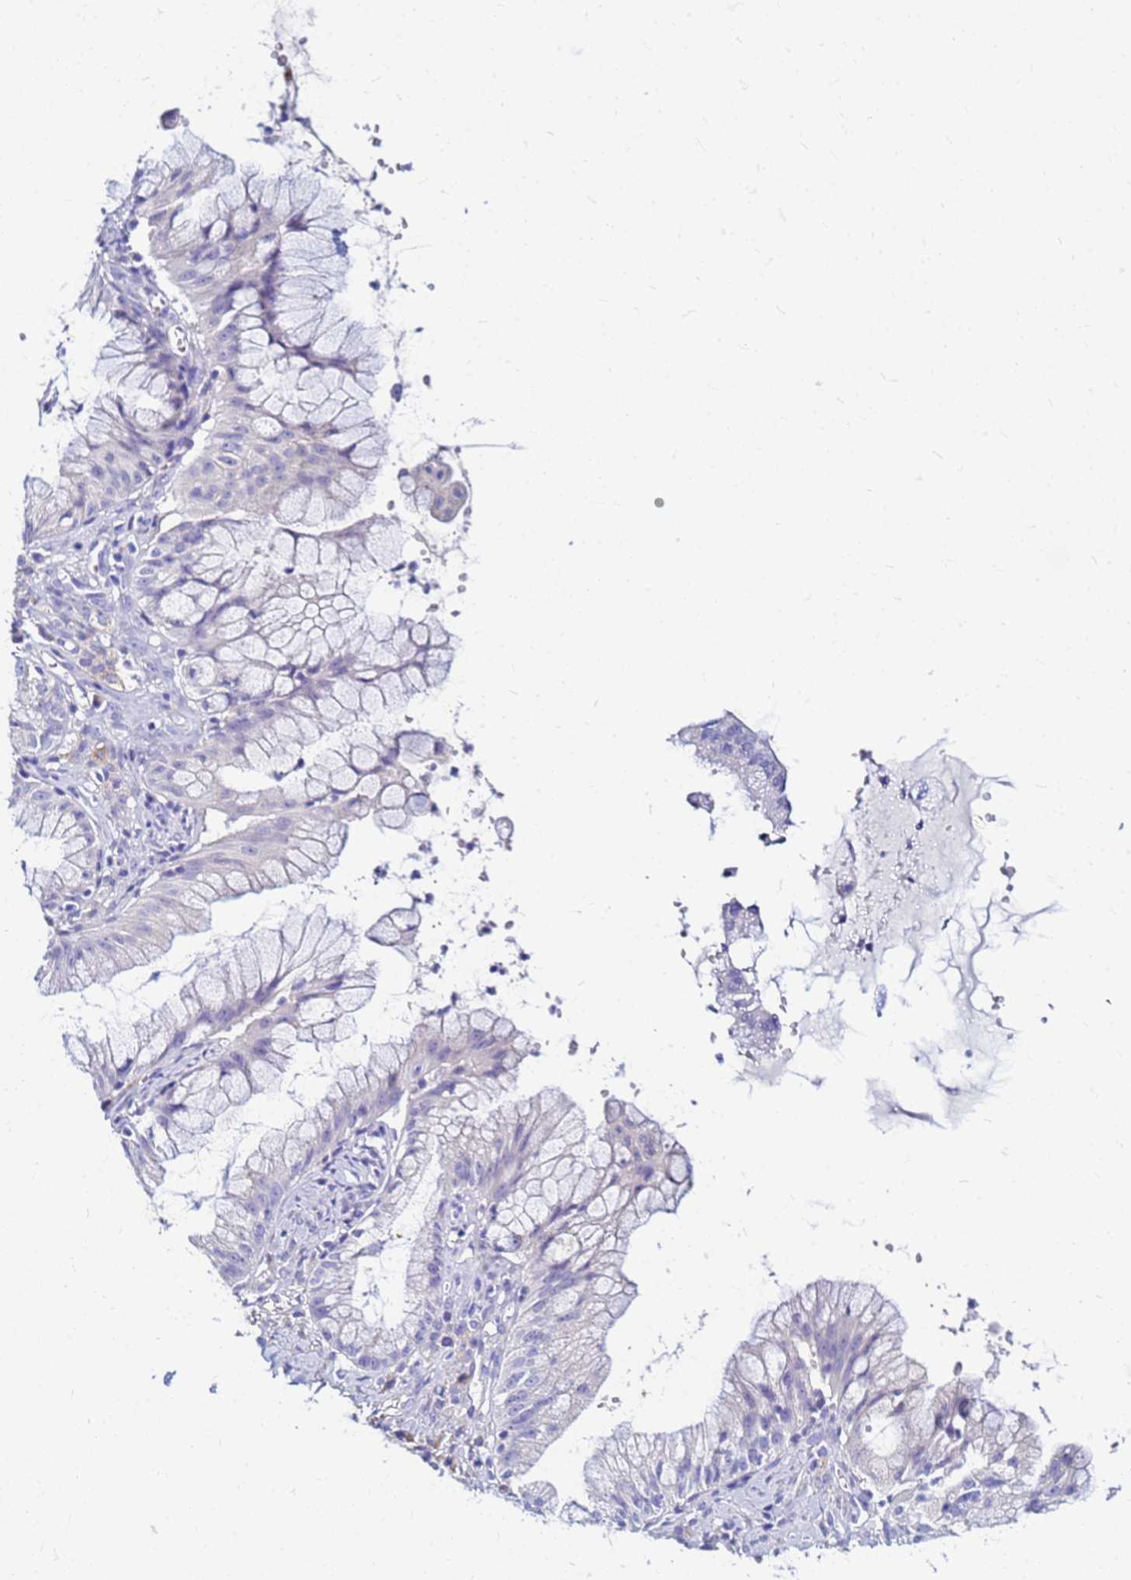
{"staining": {"intensity": "negative", "quantity": "none", "location": "none"}, "tissue": "ovarian cancer", "cell_type": "Tumor cells", "image_type": "cancer", "snomed": [{"axis": "morphology", "description": "Cystadenocarcinoma, mucinous, NOS"}, {"axis": "topography", "description": "Ovary"}], "caption": "Immunohistochemistry (IHC) image of ovarian cancer stained for a protein (brown), which reveals no staining in tumor cells. (Stains: DAB immunohistochemistry with hematoxylin counter stain, Microscopy: brightfield microscopy at high magnification).", "gene": "JRKL", "patient": {"sex": "female", "age": 70}}